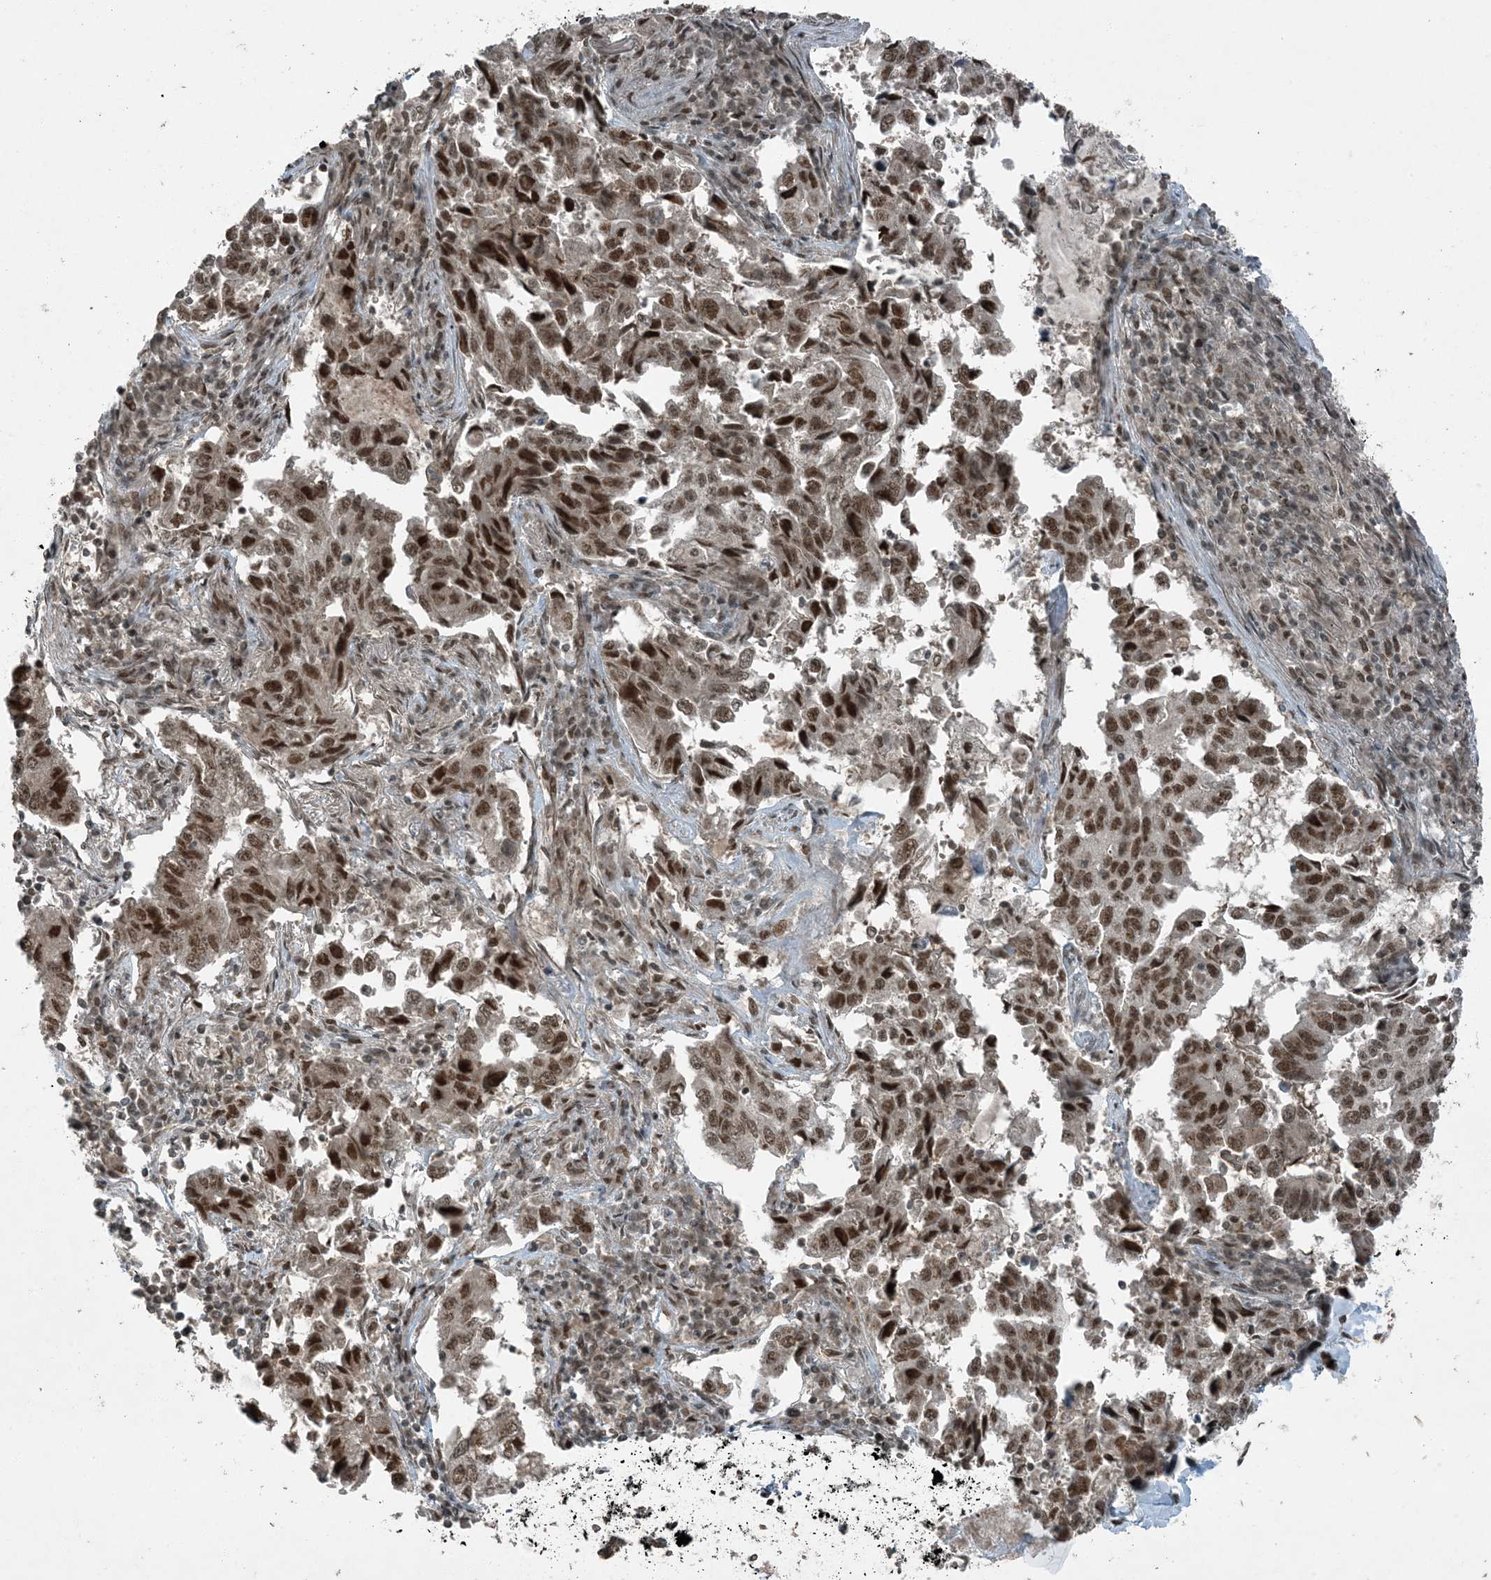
{"staining": {"intensity": "strong", "quantity": ">75%", "location": "nuclear"}, "tissue": "lung cancer", "cell_type": "Tumor cells", "image_type": "cancer", "snomed": [{"axis": "morphology", "description": "Adenocarcinoma, NOS"}, {"axis": "topography", "description": "Lung"}], "caption": "DAB immunohistochemical staining of human lung adenocarcinoma shows strong nuclear protein staining in approximately >75% of tumor cells.", "gene": "TRAPPC12", "patient": {"sex": "female", "age": 51}}